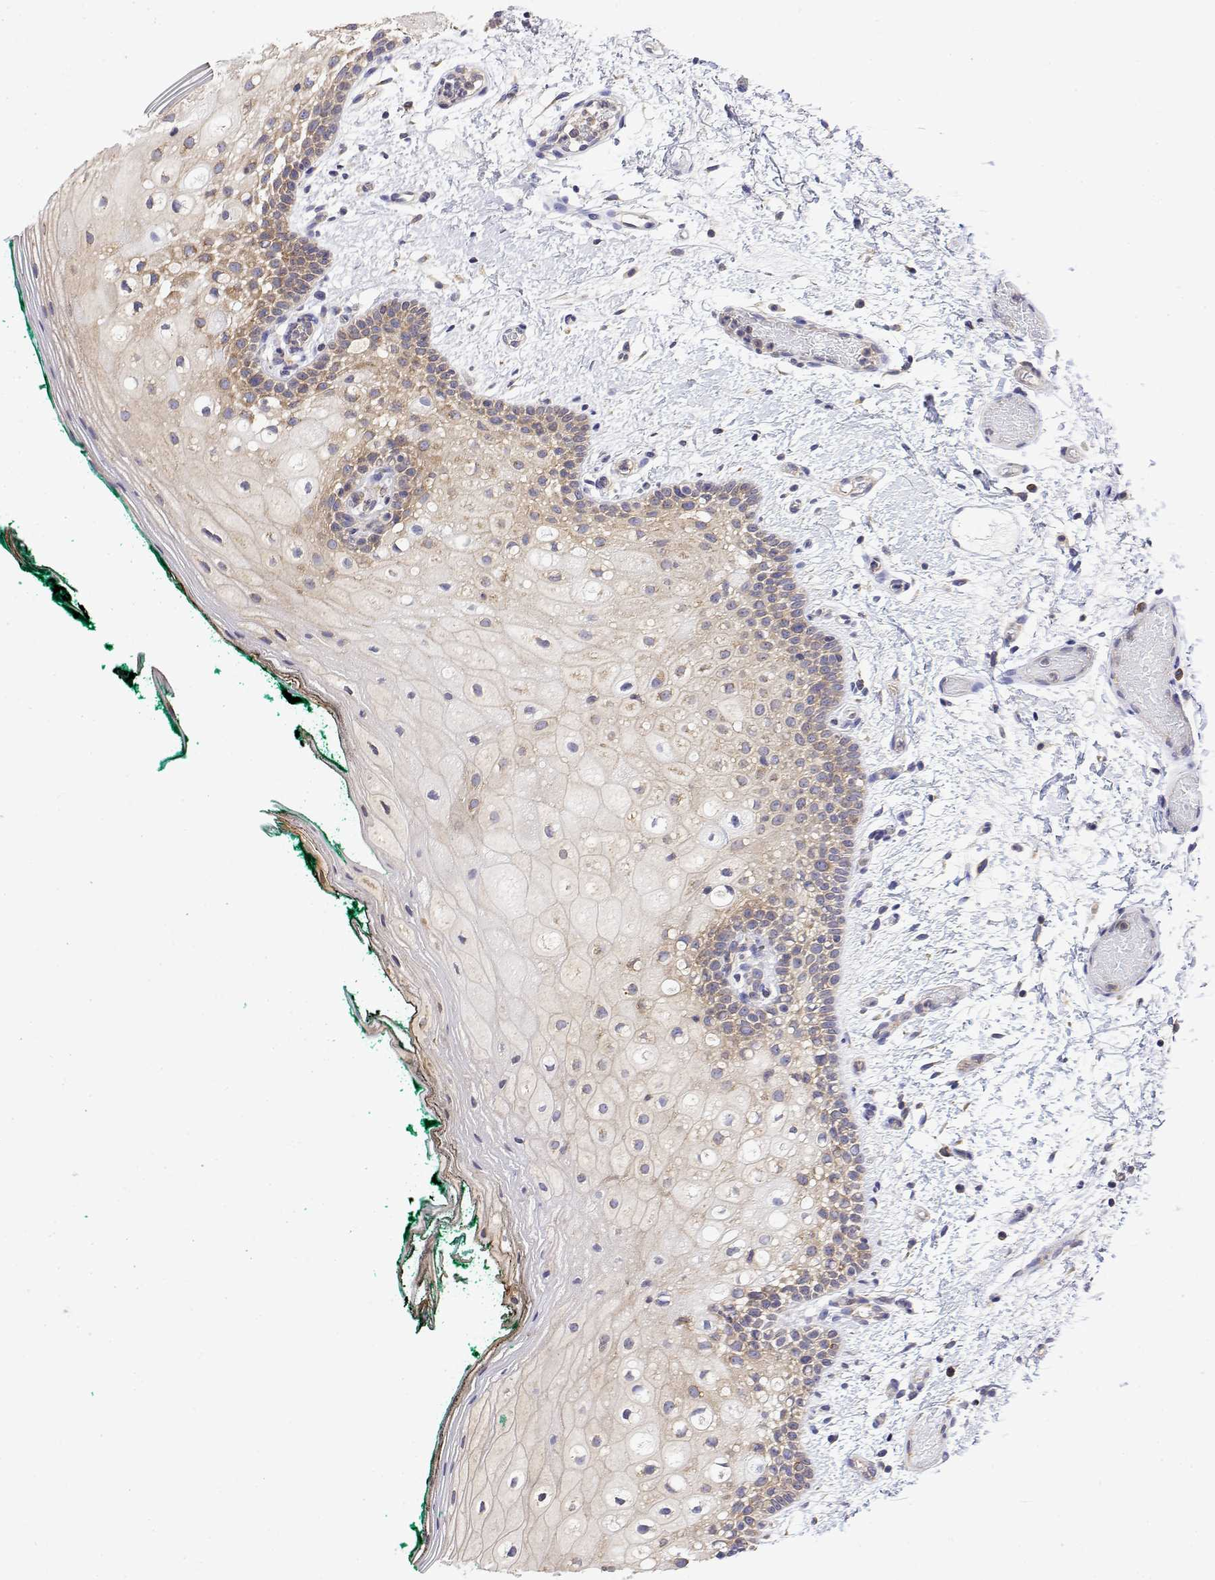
{"staining": {"intensity": "moderate", "quantity": "<25%", "location": "cytoplasmic/membranous"}, "tissue": "oral mucosa", "cell_type": "Squamous epithelial cells", "image_type": "normal", "snomed": [{"axis": "morphology", "description": "Normal tissue, NOS"}, {"axis": "topography", "description": "Oral tissue"}], "caption": "Immunohistochemical staining of benign human oral mucosa reveals moderate cytoplasmic/membranous protein expression in approximately <25% of squamous epithelial cells.", "gene": "EEF1G", "patient": {"sex": "female", "age": 83}}